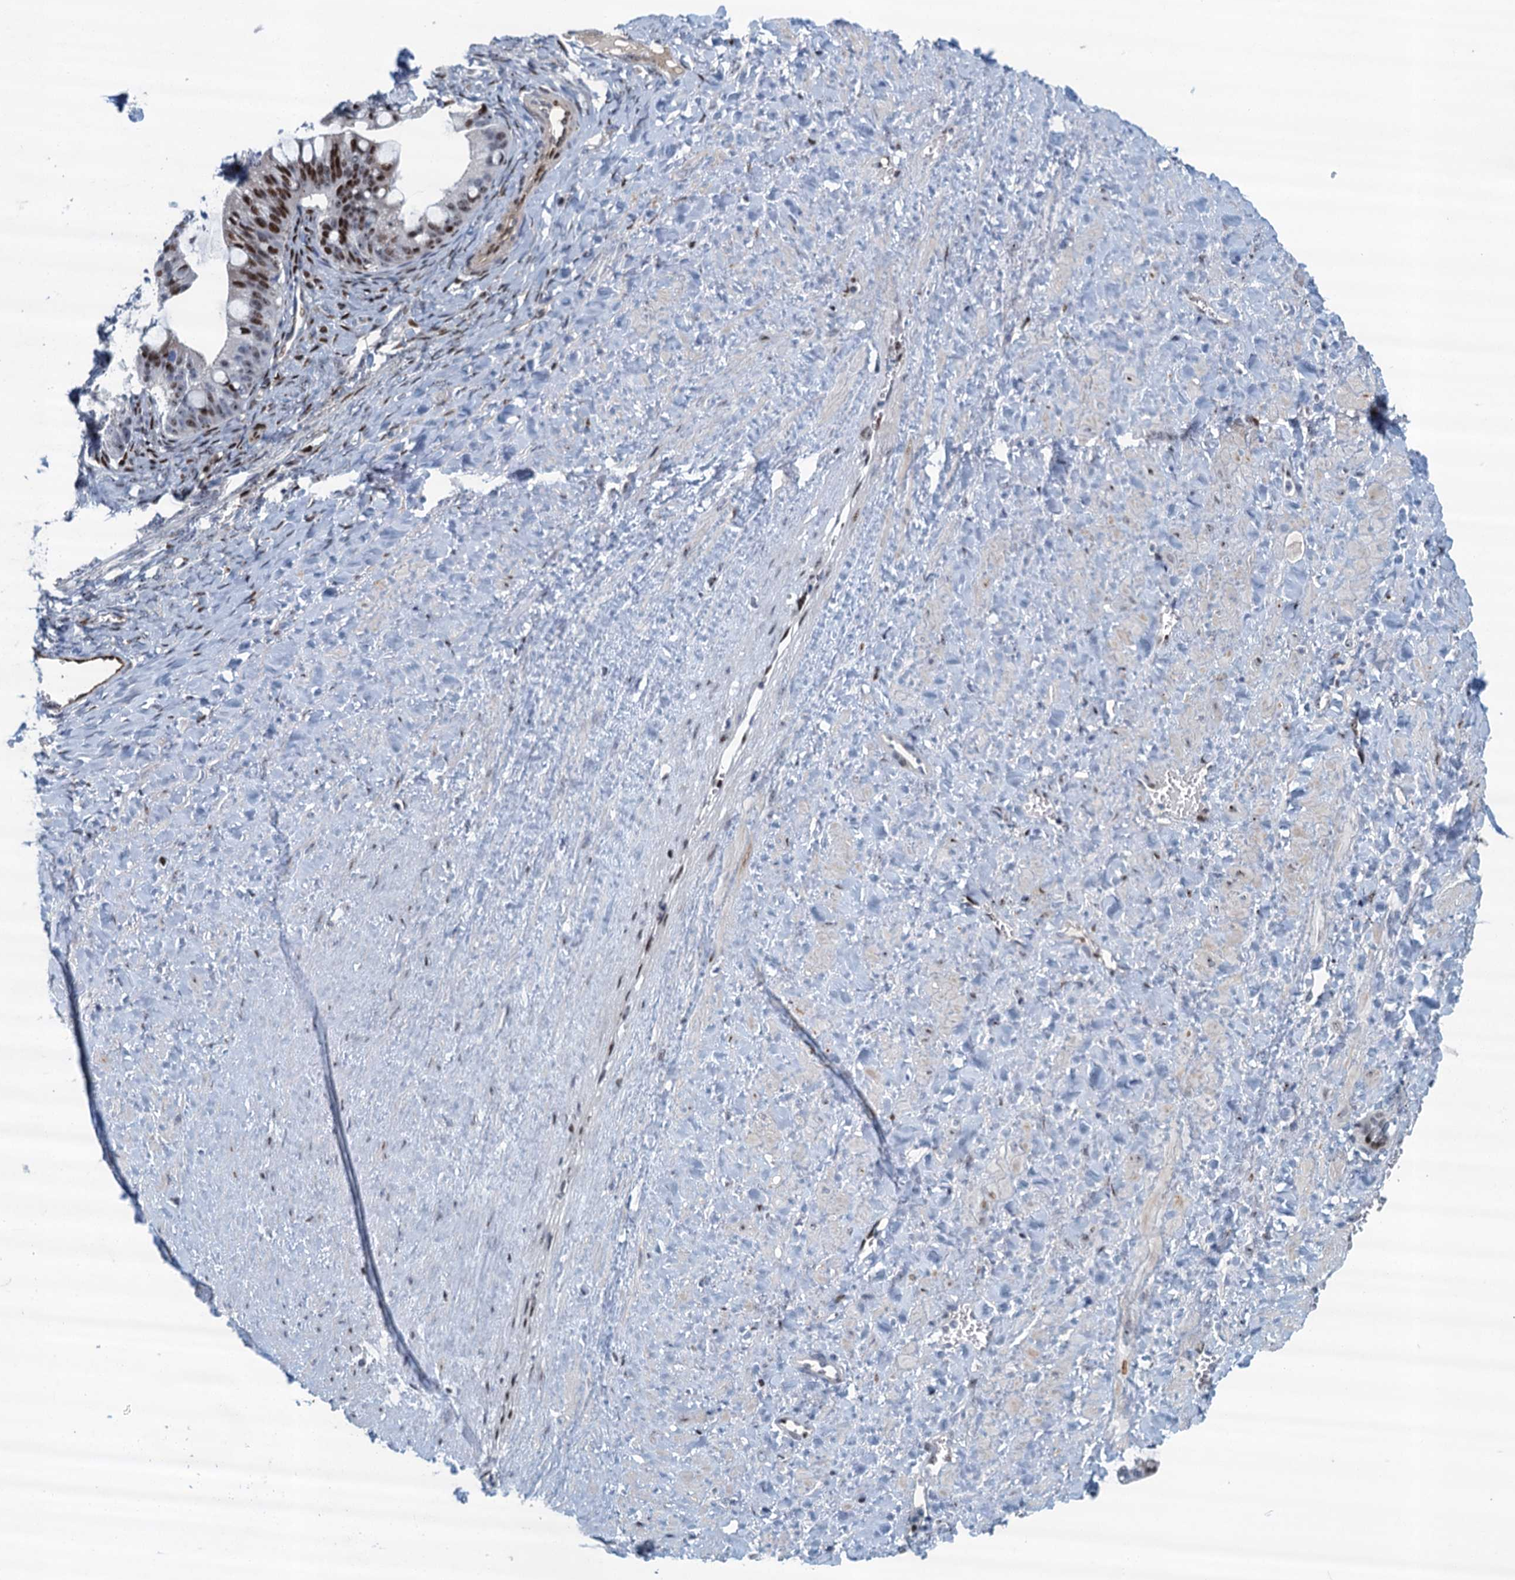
{"staining": {"intensity": "strong", "quantity": "25%-75%", "location": "nuclear"}, "tissue": "ovarian cancer", "cell_type": "Tumor cells", "image_type": "cancer", "snomed": [{"axis": "morphology", "description": "Cystadenocarcinoma, mucinous, NOS"}, {"axis": "topography", "description": "Ovary"}], "caption": "Mucinous cystadenocarcinoma (ovarian) stained with a protein marker displays strong staining in tumor cells.", "gene": "ANKRD13D", "patient": {"sex": "female", "age": 73}}